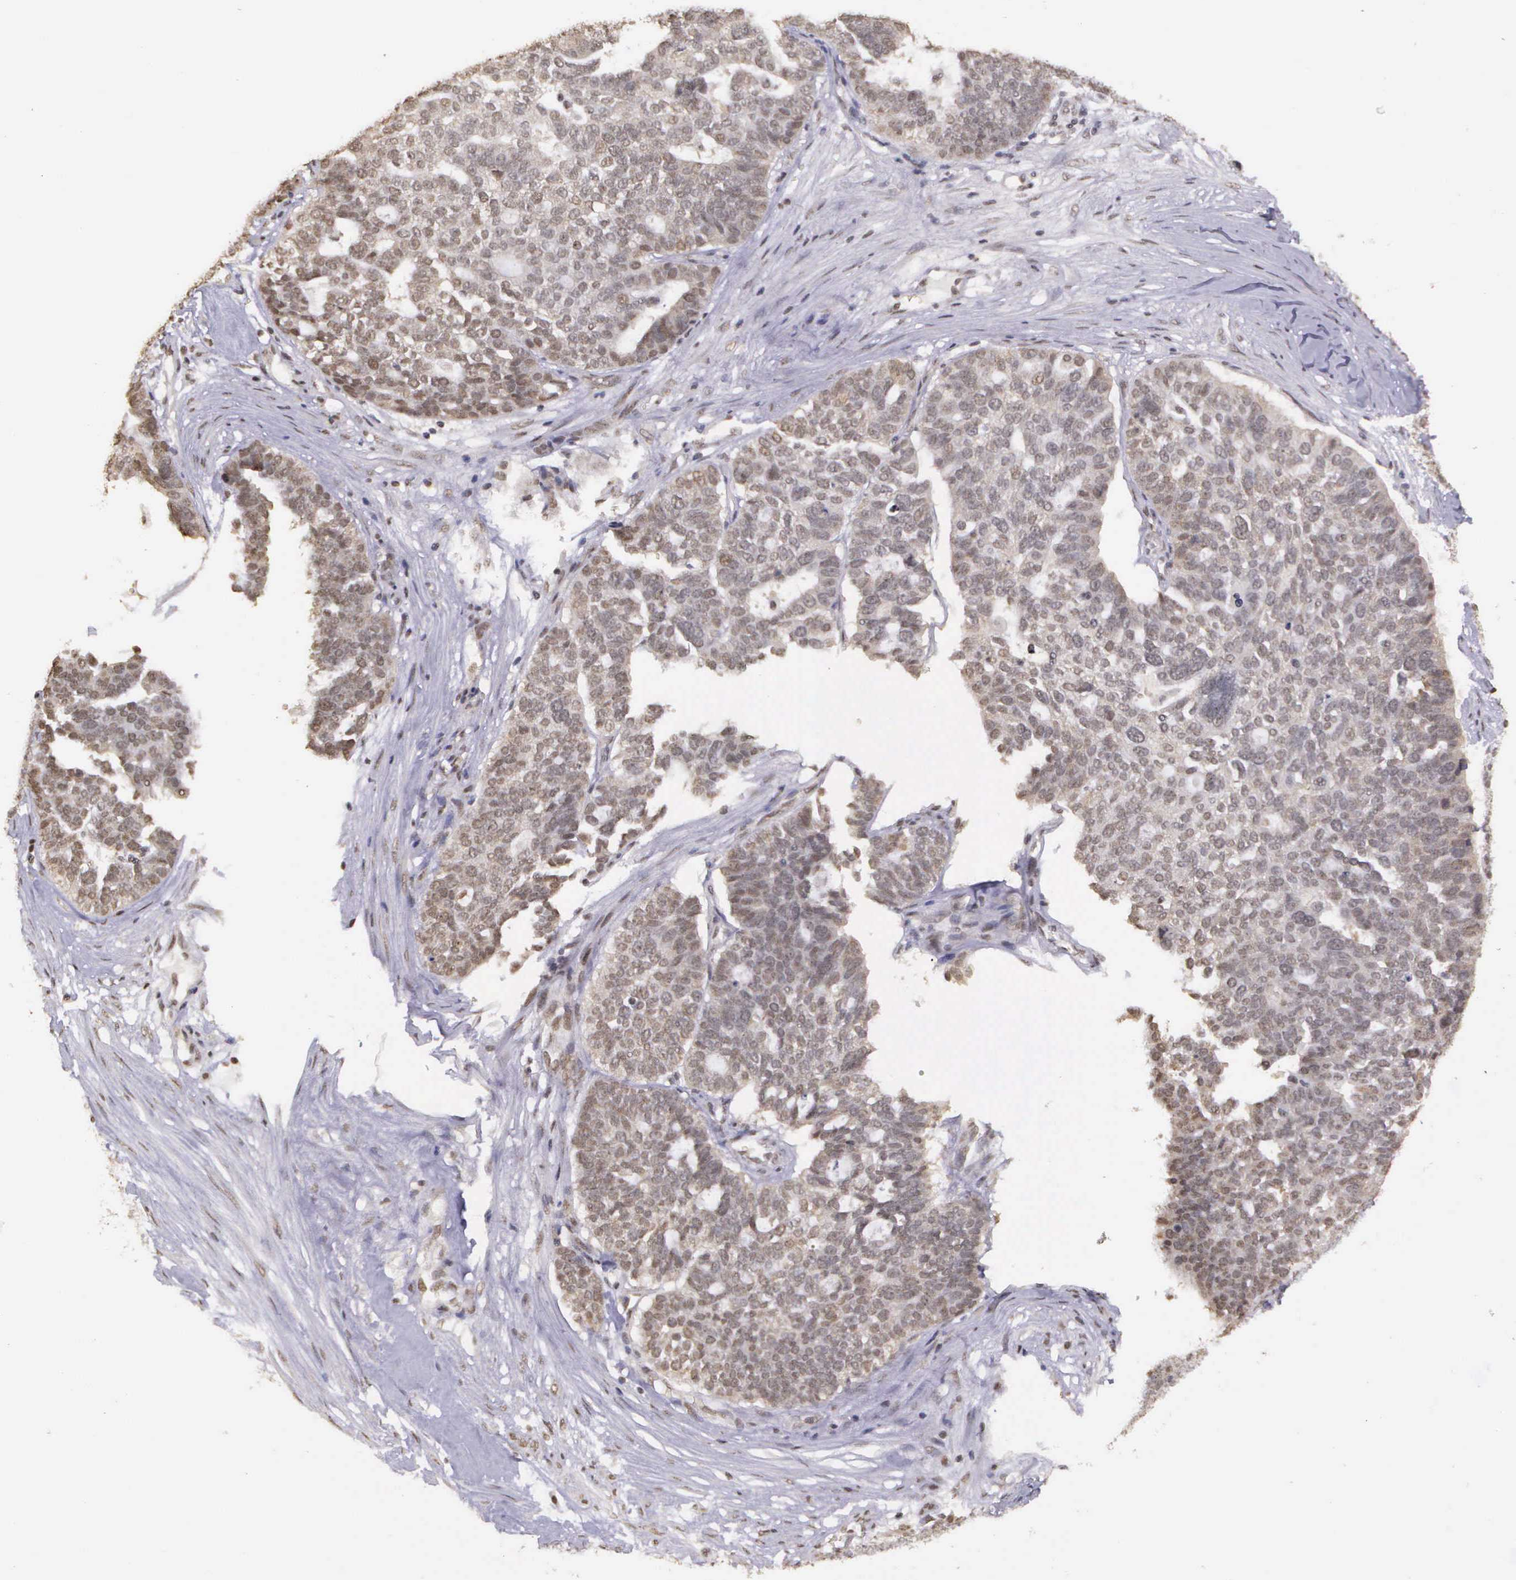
{"staining": {"intensity": "weak", "quantity": "25%-75%", "location": "nuclear"}, "tissue": "ovarian cancer", "cell_type": "Tumor cells", "image_type": "cancer", "snomed": [{"axis": "morphology", "description": "Cystadenocarcinoma, serous, NOS"}, {"axis": "topography", "description": "Ovary"}], "caption": "Protein analysis of ovarian serous cystadenocarcinoma tissue displays weak nuclear expression in about 25%-75% of tumor cells.", "gene": "ARMCX5", "patient": {"sex": "female", "age": 59}}